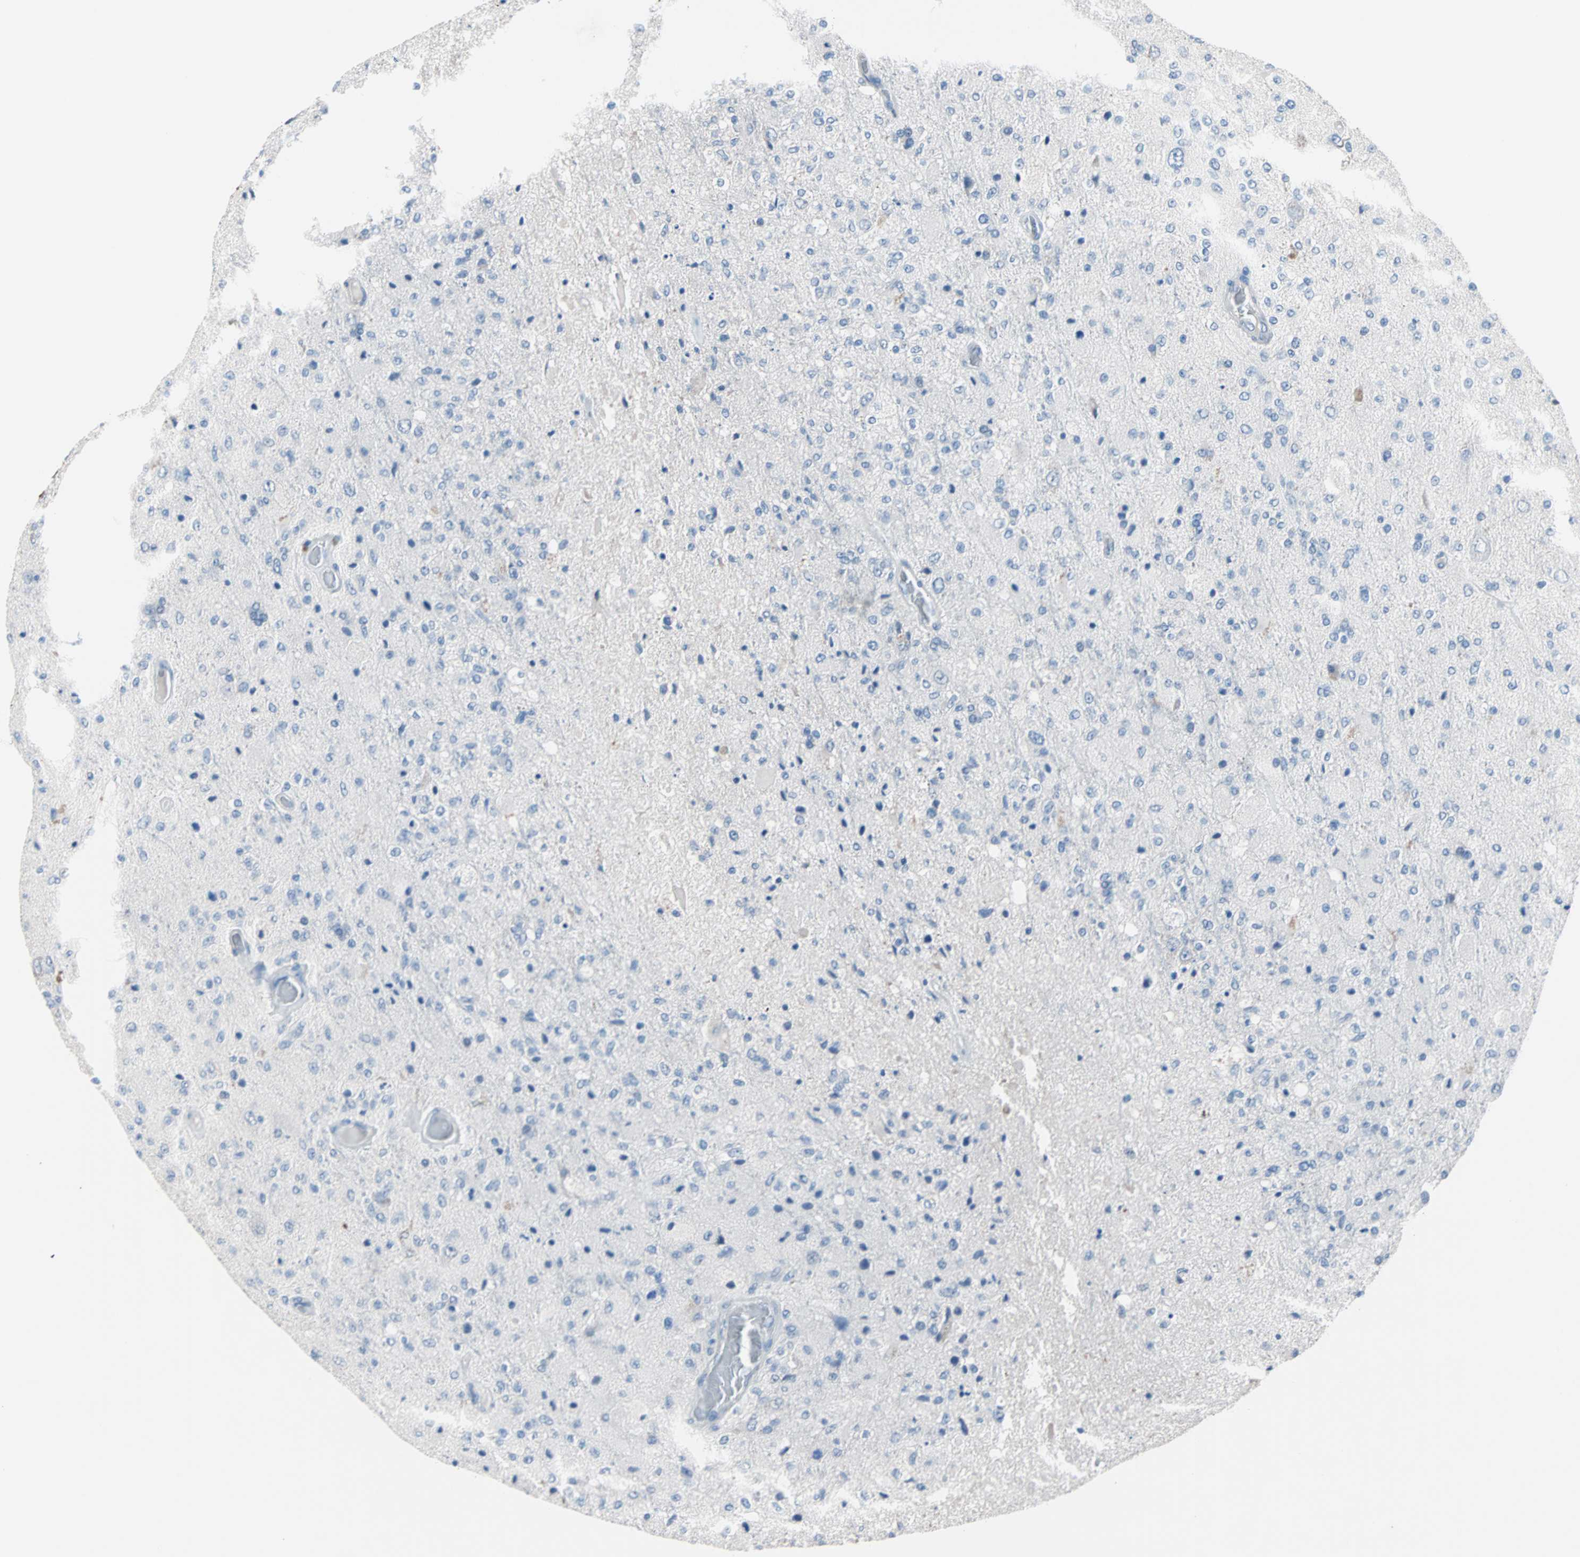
{"staining": {"intensity": "negative", "quantity": "none", "location": "none"}, "tissue": "glioma", "cell_type": "Tumor cells", "image_type": "cancer", "snomed": [{"axis": "morphology", "description": "Normal tissue, NOS"}, {"axis": "morphology", "description": "Glioma, malignant, High grade"}, {"axis": "topography", "description": "Cerebral cortex"}], "caption": "Immunohistochemistry histopathology image of neoplastic tissue: human malignant glioma (high-grade) stained with DAB displays no significant protein expression in tumor cells. (Stains: DAB (3,3'-diaminobenzidine) IHC with hematoxylin counter stain, Microscopy: brightfield microscopy at high magnification).", "gene": "ULBP1", "patient": {"sex": "male", "age": 77}}